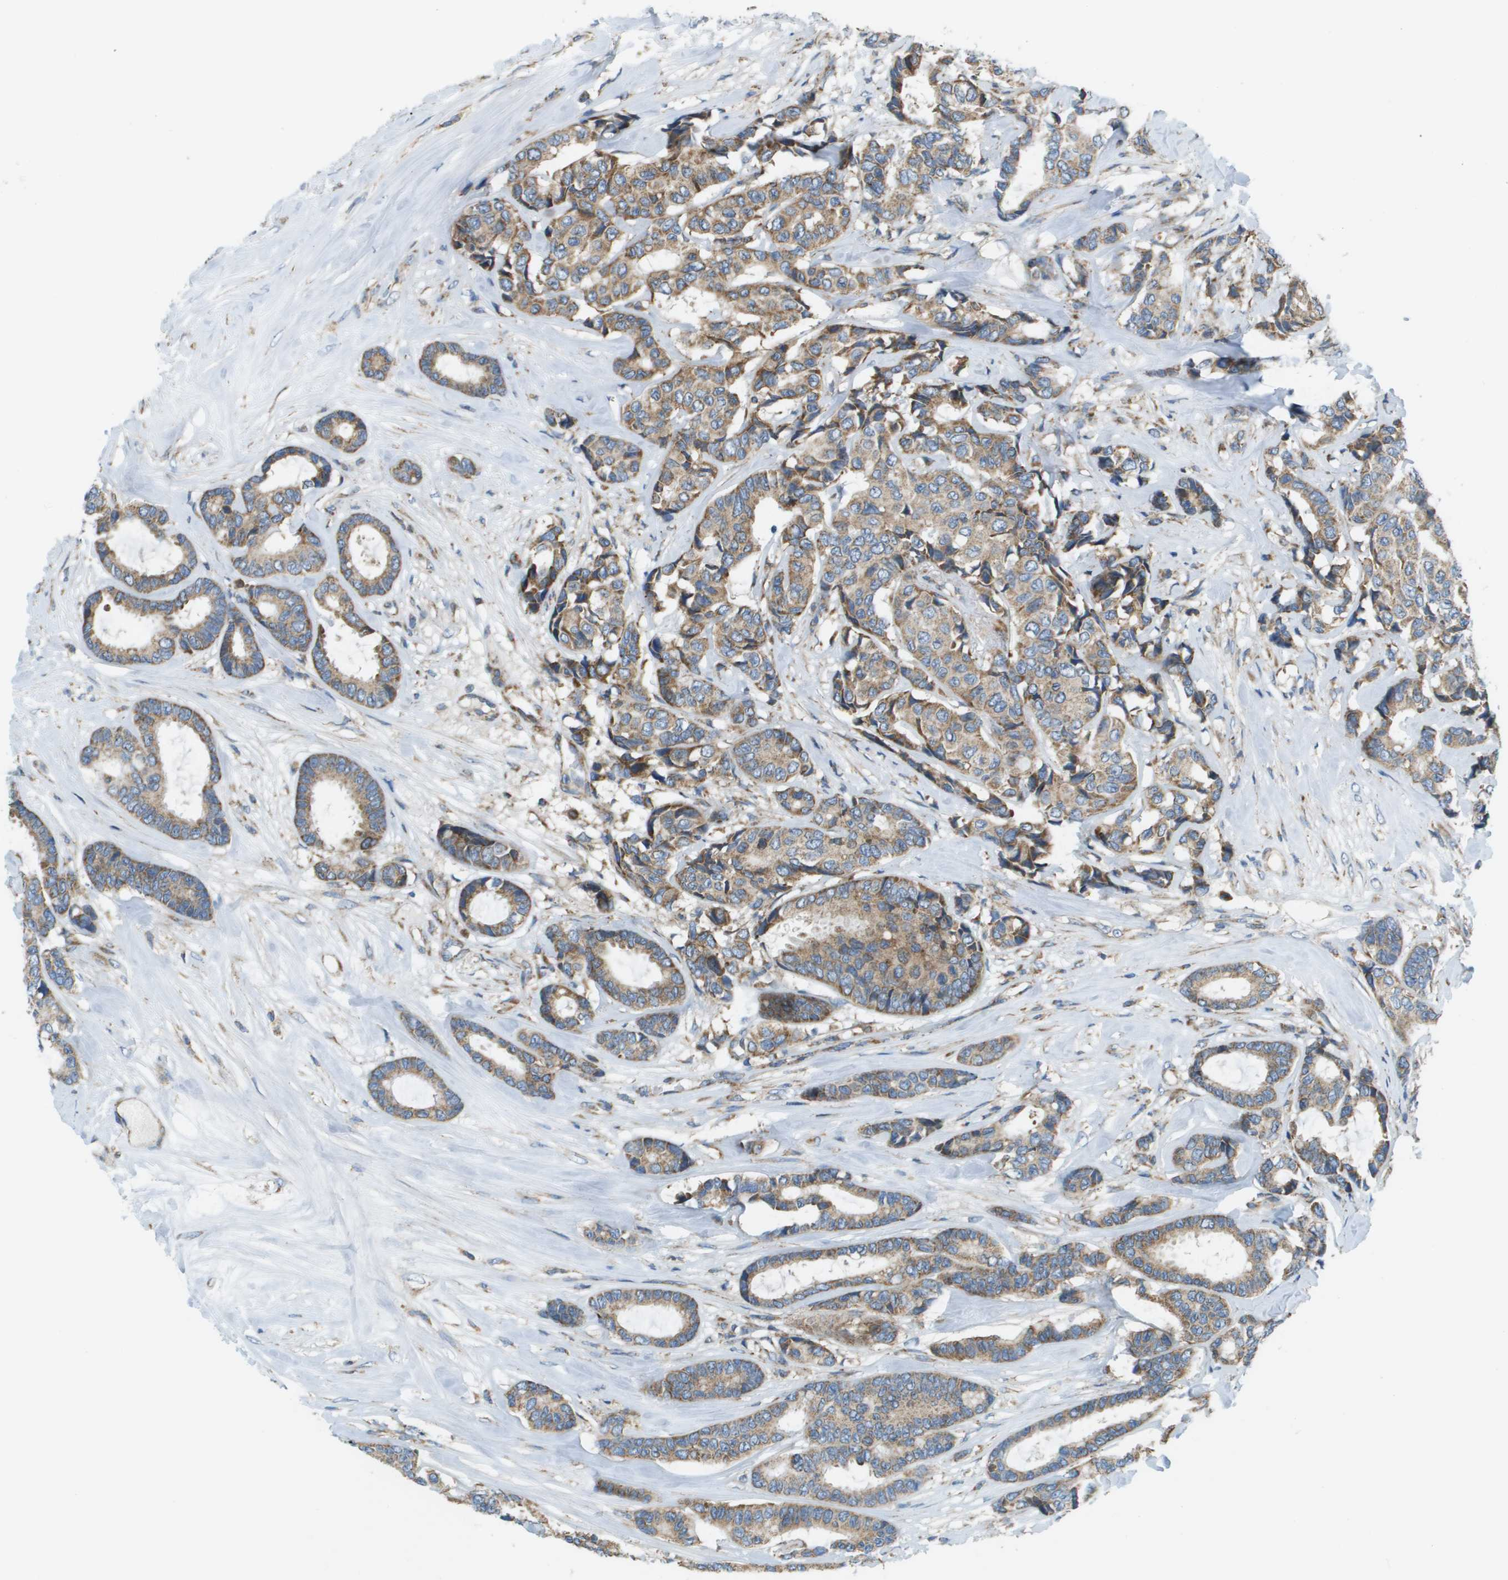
{"staining": {"intensity": "moderate", "quantity": ">75%", "location": "cytoplasmic/membranous"}, "tissue": "breast cancer", "cell_type": "Tumor cells", "image_type": "cancer", "snomed": [{"axis": "morphology", "description": "Duct carcinoma"}, {"axis": "topography", "description": "Breast"}], "caption": "Breast intraductal carcinoma was stained to show a protein in brown. There is medium levels of moderate cytoplasmic/membranous expression in approximately >75% of tumor cells.", "gene": "TAOK3", "patient": {"sex": "female", "age": 87}}